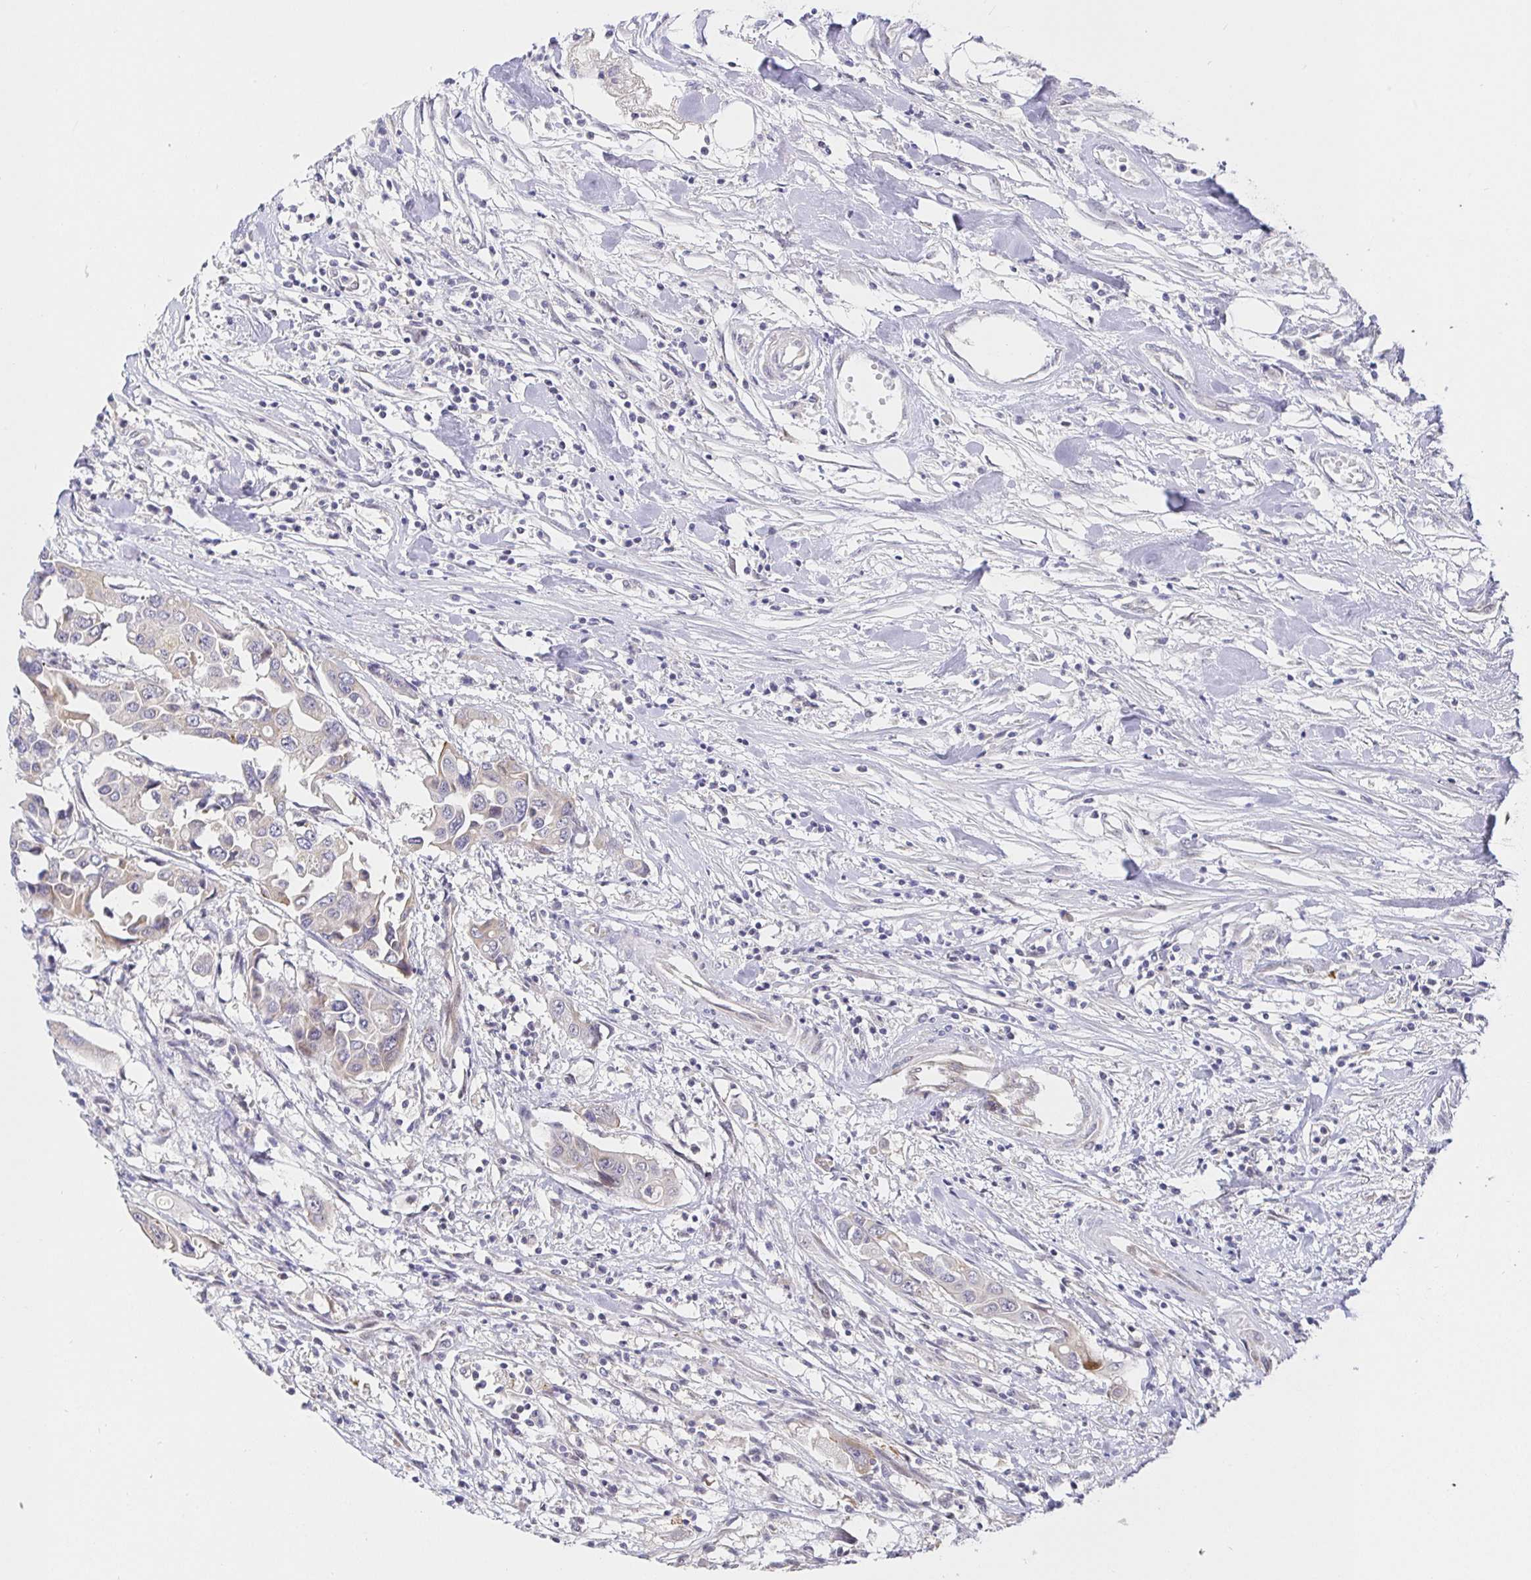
{"staining": {"intensity": "negative", "quantity": "none", "location": "none"}, "tissue": "colorectal cancer", "cell_type": "Tumor cells", "image_type": "cancer", "snomed": [{"axis": "morphology", "description": "Adenocarcinoma, NOS"}, {"axis": "topography", "description": "Colon"}], "caption": "Colorectal cancer was stained to show a protein in brown. There is no significant positivity in tumor cells.", "gene": "CIT", "patient": {"sex": "male", "age": 77}}